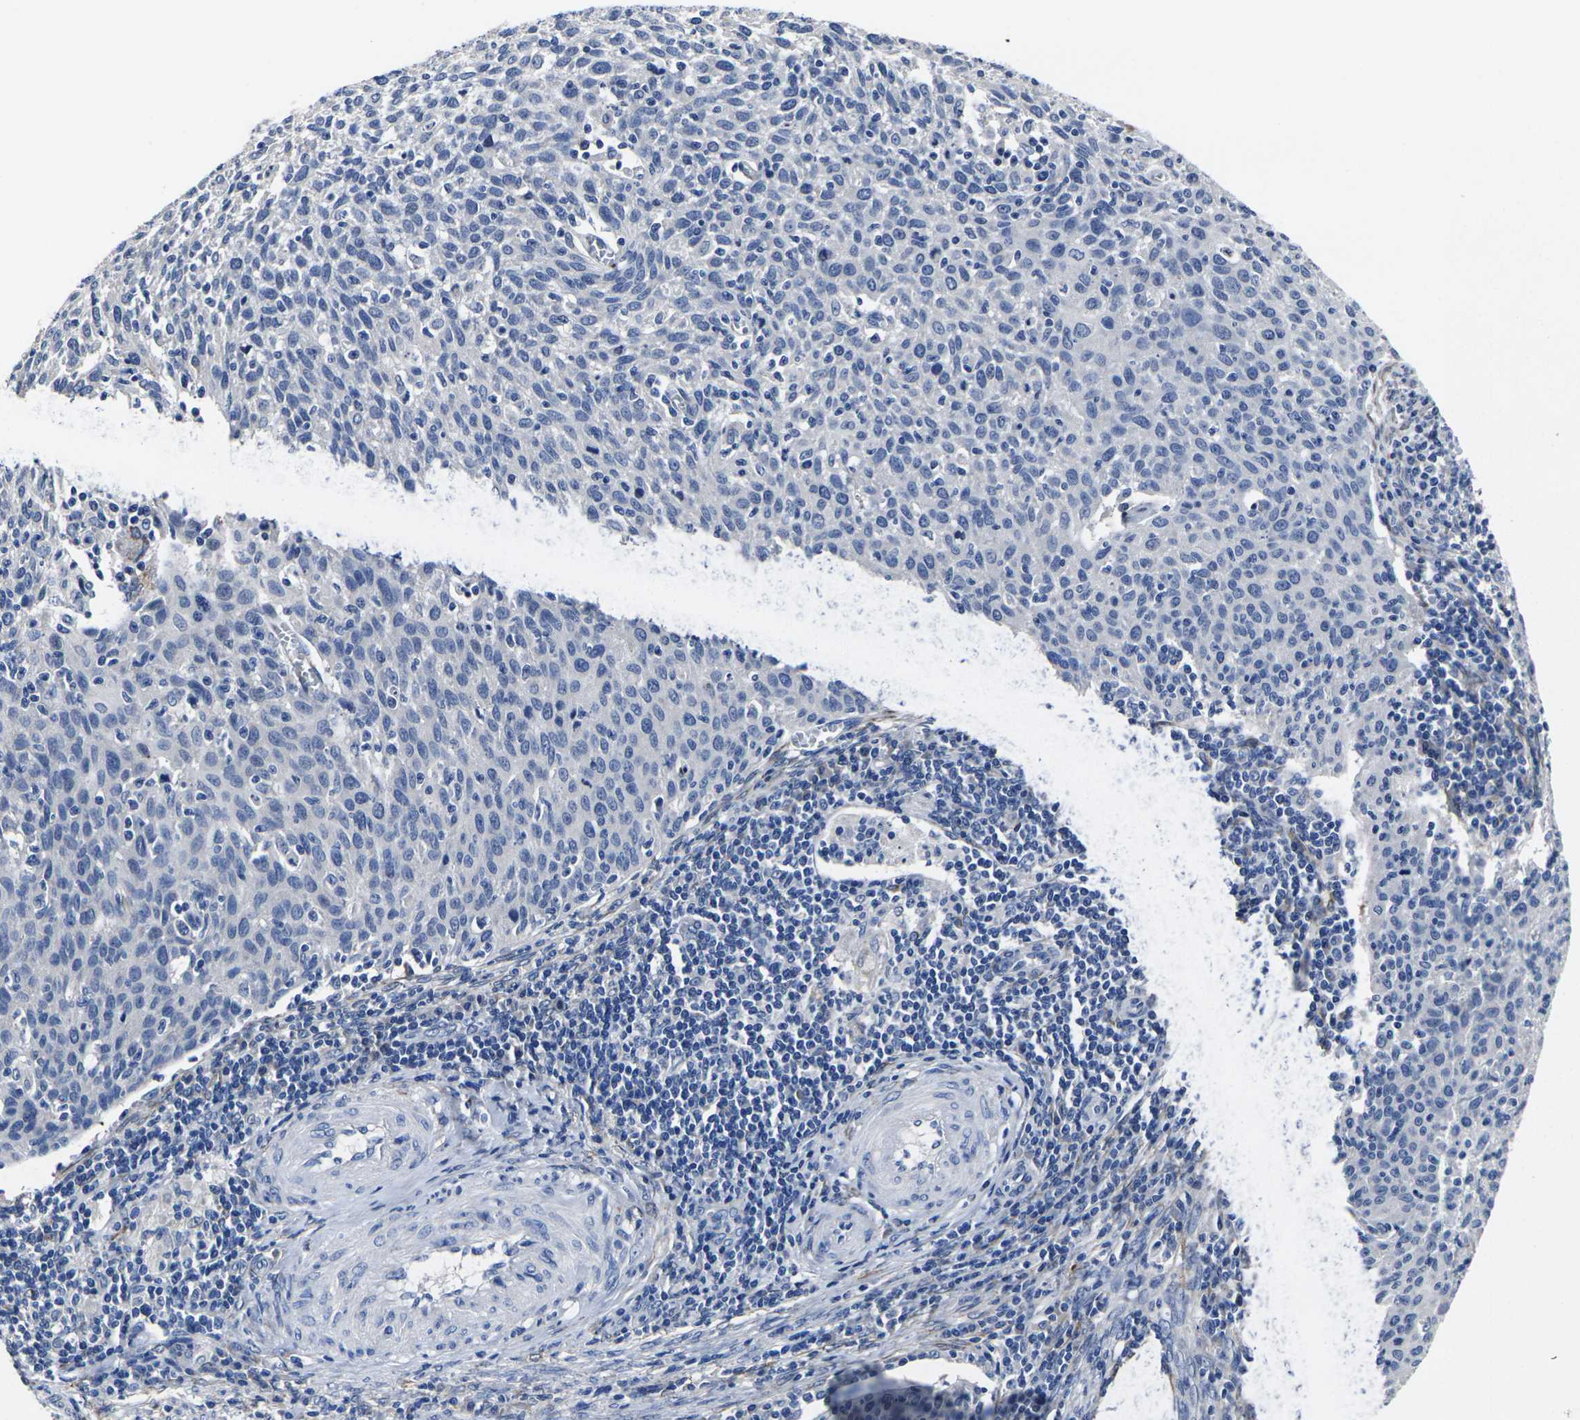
{"staining": {"intensity": "negative", "quantity": "none", "location": "none"}, "tissue": "cervical cancer", "cell_type": "Tumor cells", "image_type": "cancer", "snomed": [{"axis": "morphology", "description": "Squamous cell carcinoma, NOS"}, {"axis": "topography", "description": "Cervix"}], "caption": "This is an immunohistochemistry micrograph of cervical cancer. There is no staining in tumor cells.", "gene": "CYP2C8", "patient": {"sex": "female", "age": 38}}